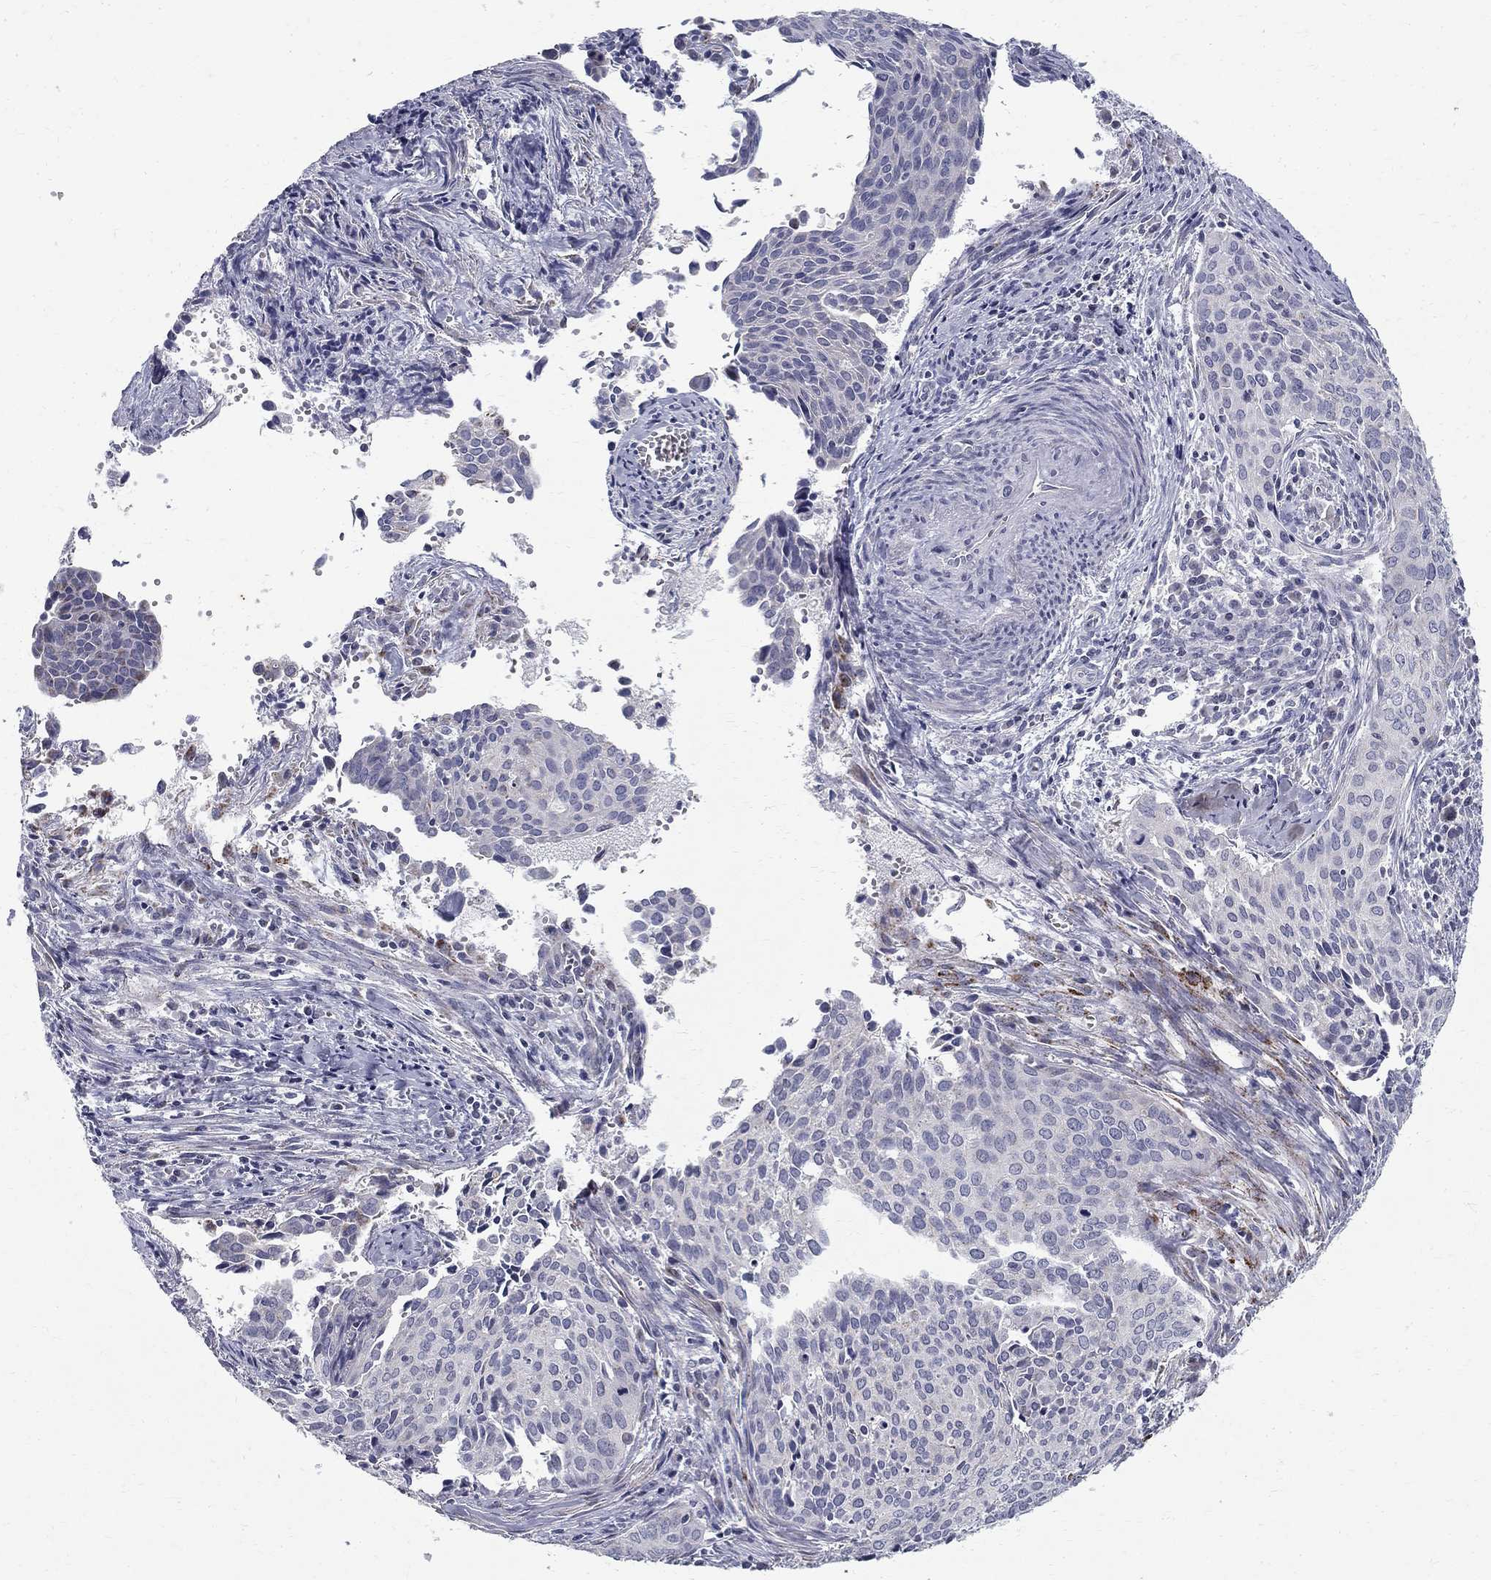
{"staining": {"intensity": "negative", "quantity": "none", "location": "none"}, "tissue": "cervical cancer", "cell_type": "Tumor cells", "image_type": "cancer", "snomed": [{"axis": "morphology", "description": "Squamous cell carcinoma, NOS"}, {"axis": "topography", "description": "Cervix"}], "caption": "DAB (3,3'-diaminobenzidine) immunohistochemical staining of human cervical cancer reveals no significant expression in tumor cells. Brightfield microscopy of IHC stained with DAB (brown) and hematoxylin (blue), captured at high magnification.", "gene": "CLIC6", "patient": {"sex": "female", "age": 29}}